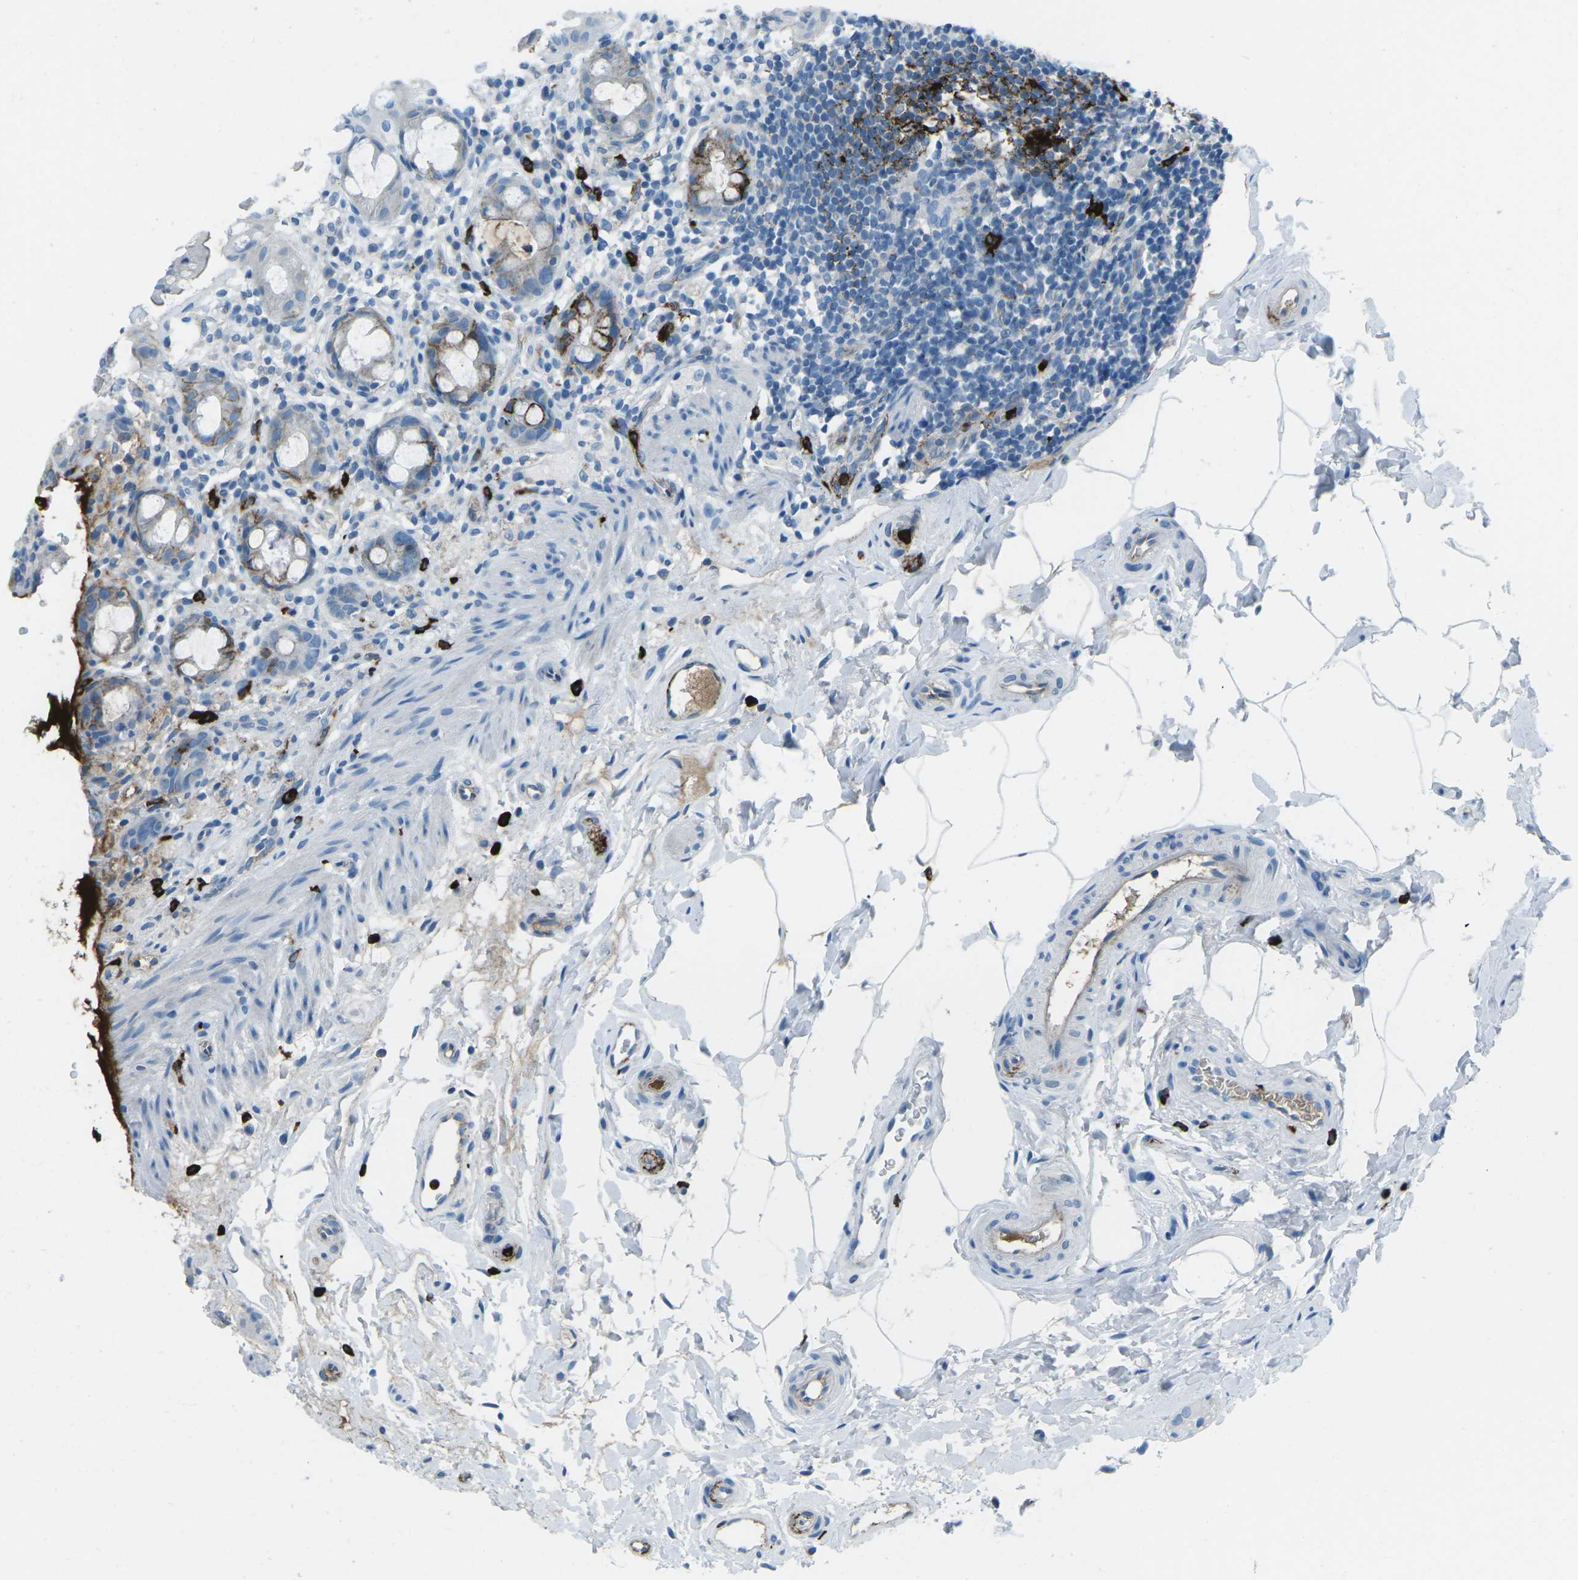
{"staining": {"intensity": "strong", "quantity": "<25%", "location": "cytoplasmic/membranous"}, "tissue": "rectum", "cell_type": "Glandular cells", "image_type": "normal", "snomed": [{"axis": "morphology", "description": "Normal tissue, NOS"}, {"axis": "topography", "description": "Rectum"}], "caption": "Protein expression analysis of unremarkable rectum shows strong cytoplasmic/membranous staining in about <25% of glandular cells. (IHC, brightfield microscopy, high magnification).", "gene": "FCN1", "patient": {"sex": "male", "age": 44}}